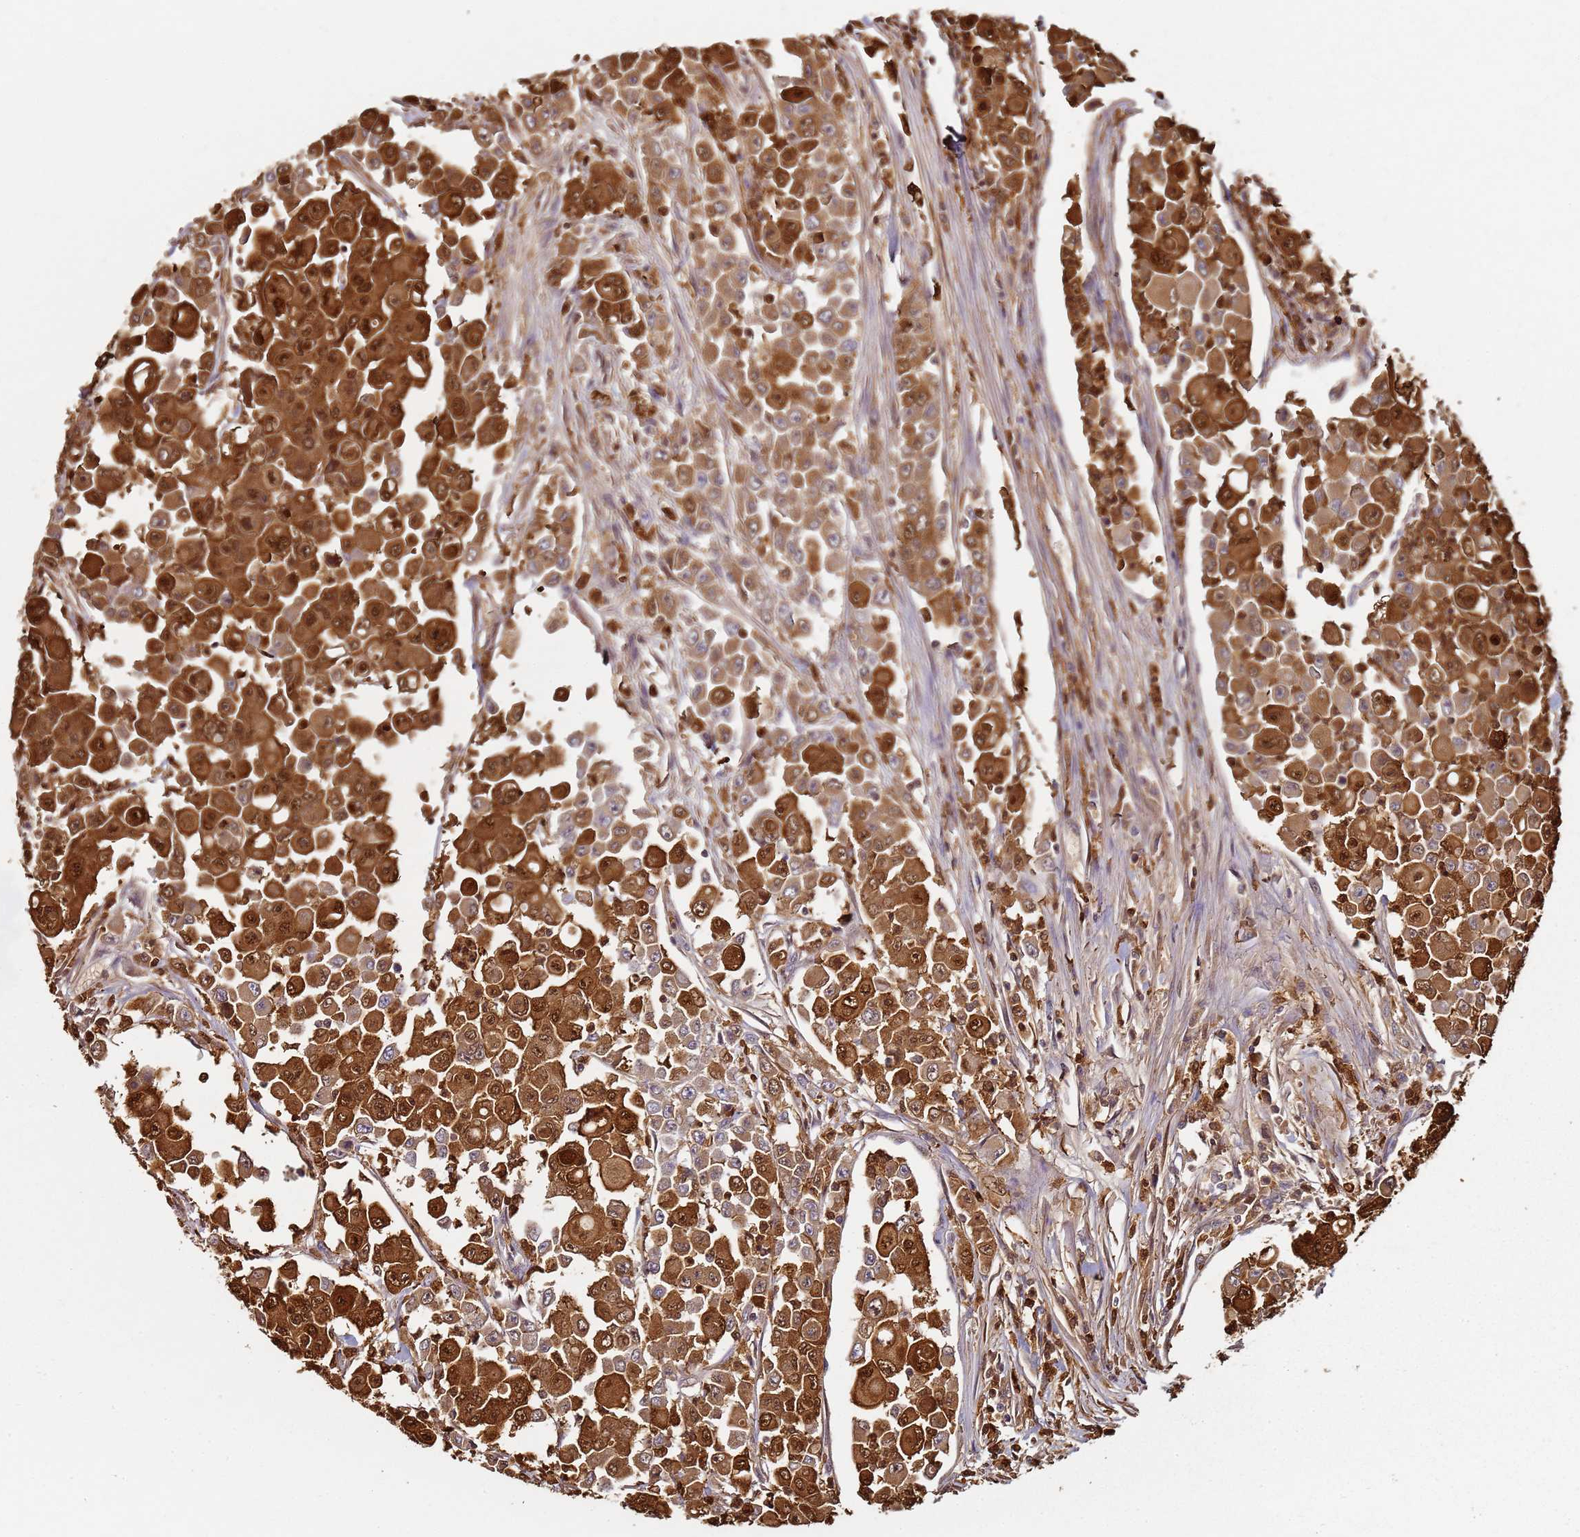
{"staining": {"intensity": "strong", "quantity": ">75%", "location": "cytoplasmic/membranous,nuclear"}, "tissue": "colorectal cancer", "cell_type": "Tumor cells", "image_type": "cancer", "snomed": [{"axis": "morphology", "description": "Adenocarcinoma, NOS"}, {"axis": "topography", "description": "Colon"}], "caption": "This image shows colorectal adenocarcinoma stained with immunohistochemistry to label a protein in brown. The cytoplasmic/membranous and nuclear of tumor cells show strong positivity for the protein. Nuclei are counter-stained blue.", "gene": "S100A4", "patient": {"sex": "male", "age": 51}}